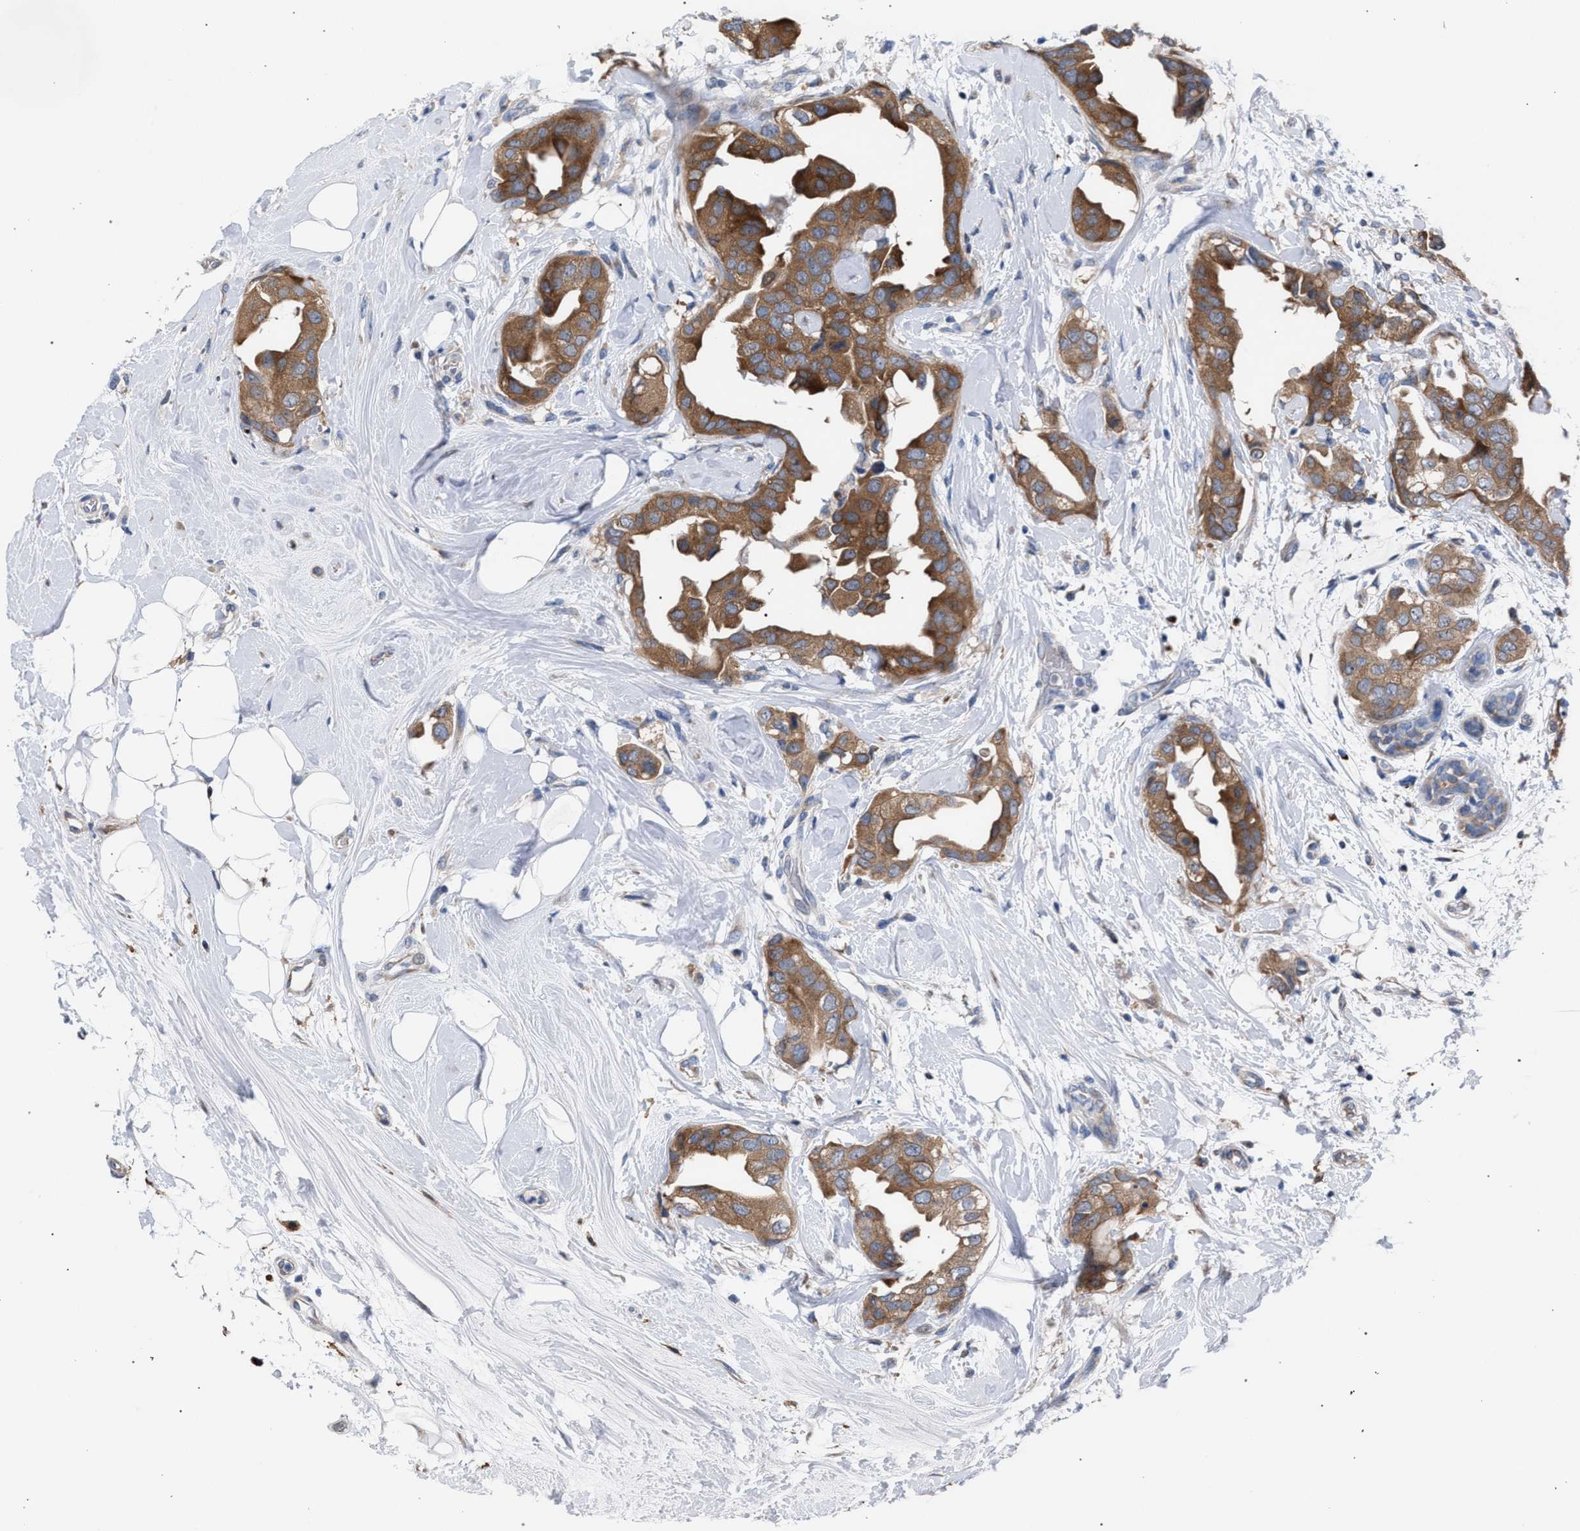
{"staining": {"intensity": "moderate", "quantity": ">75%", "location": "cytoplasmic/membranous"}, "tissue": "breast cancer", "cell_type": "Tumor cells", "image_type": "cancer", "snomed": [{"axis": "morphology", "description": "Duct carcinoma"}, {"axis": "topography", "description": "Breast"}], "caption": "A high-resolution micrograph shows immunohistochemistry staining of intraductal carcinoma (breast), which reveals moderate cytoplasmic/membranous expression in approximately >75% of tumor cells.", "gene": "RNF135", "patient": {"sex": "female", "age": 40}}